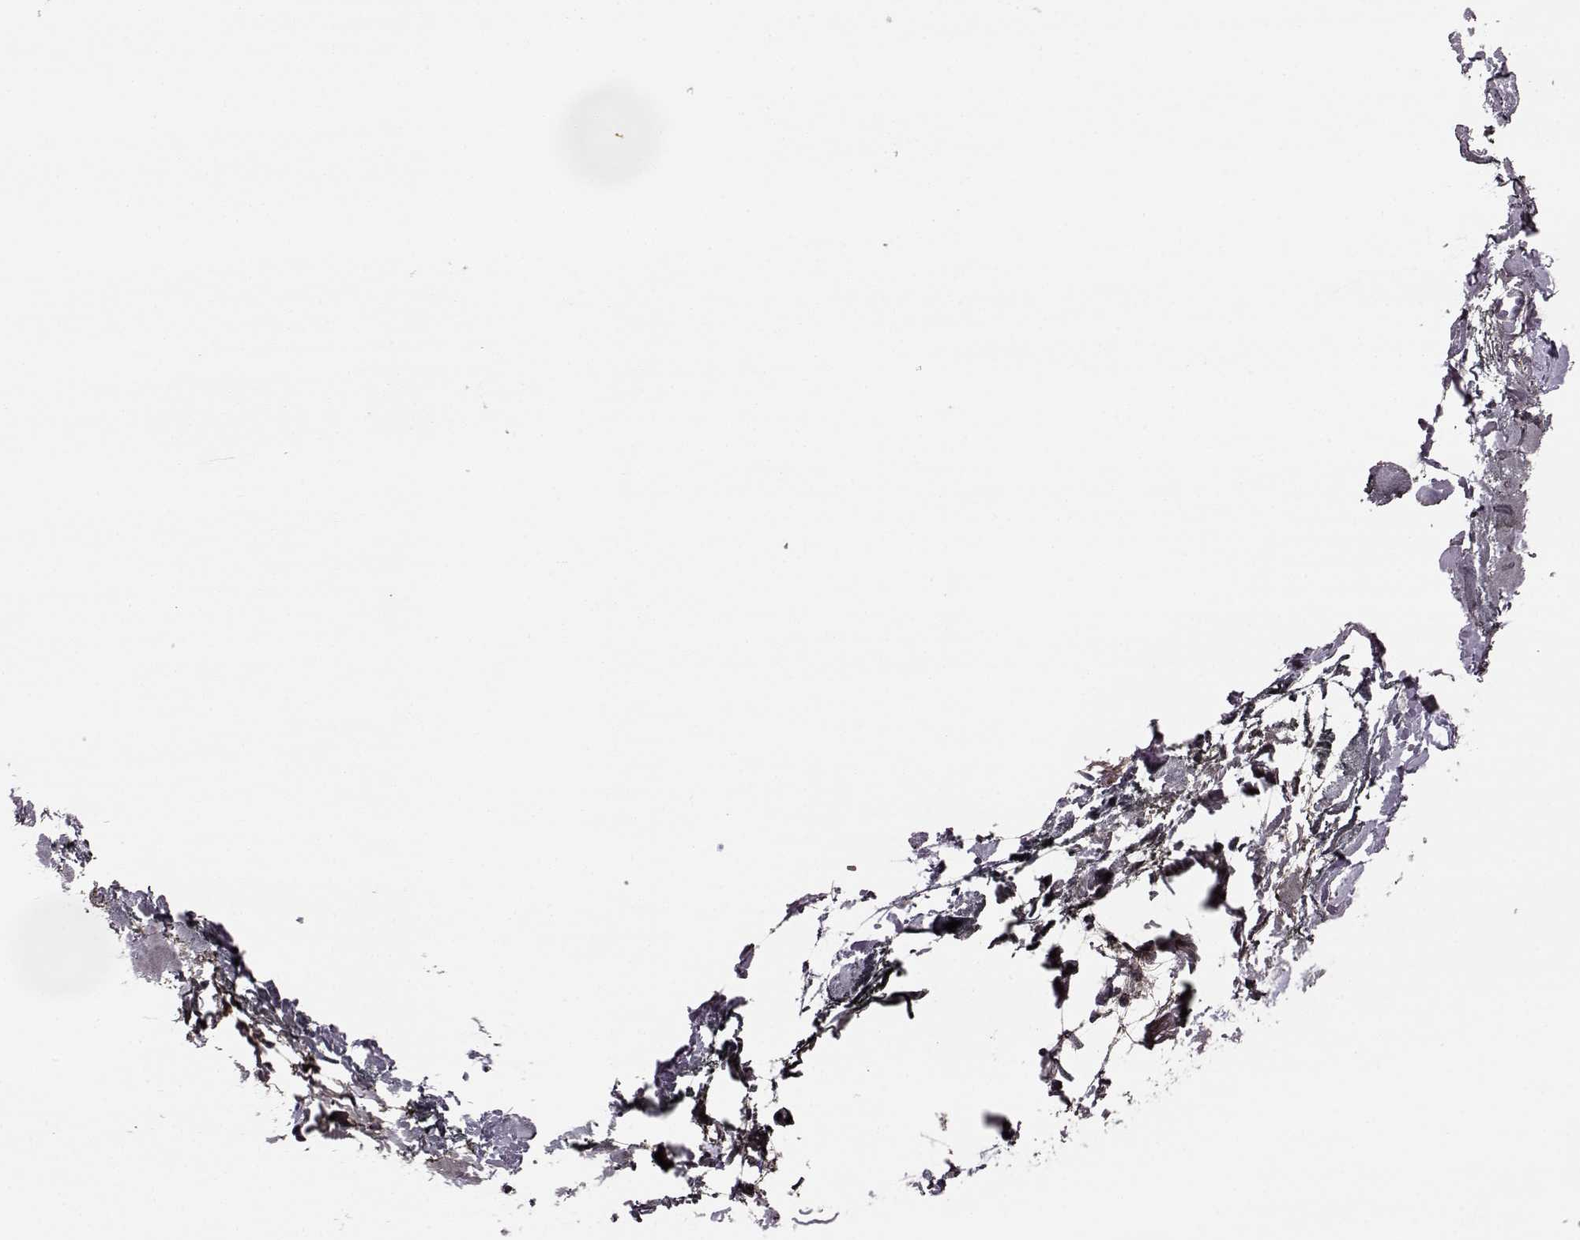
{"staining": {"intensity": "negative", "quantity": "none", "location": "none"}, "tissue": "skin", "cell_type": "Fibroblasts", "image_type": "normal", "snomed": [{"axis": "morphology", "description": "Normal tissue, NOS"}, {"axis": "topography", "description": "Skin"}], "caption": "Immunohistochemistry micrograph of benign skin stained for a protein (brown), which reveals no positivity in fibroblasts.", "gene": "BFSP2", "patient": {"sex": "female", "age": 34}}